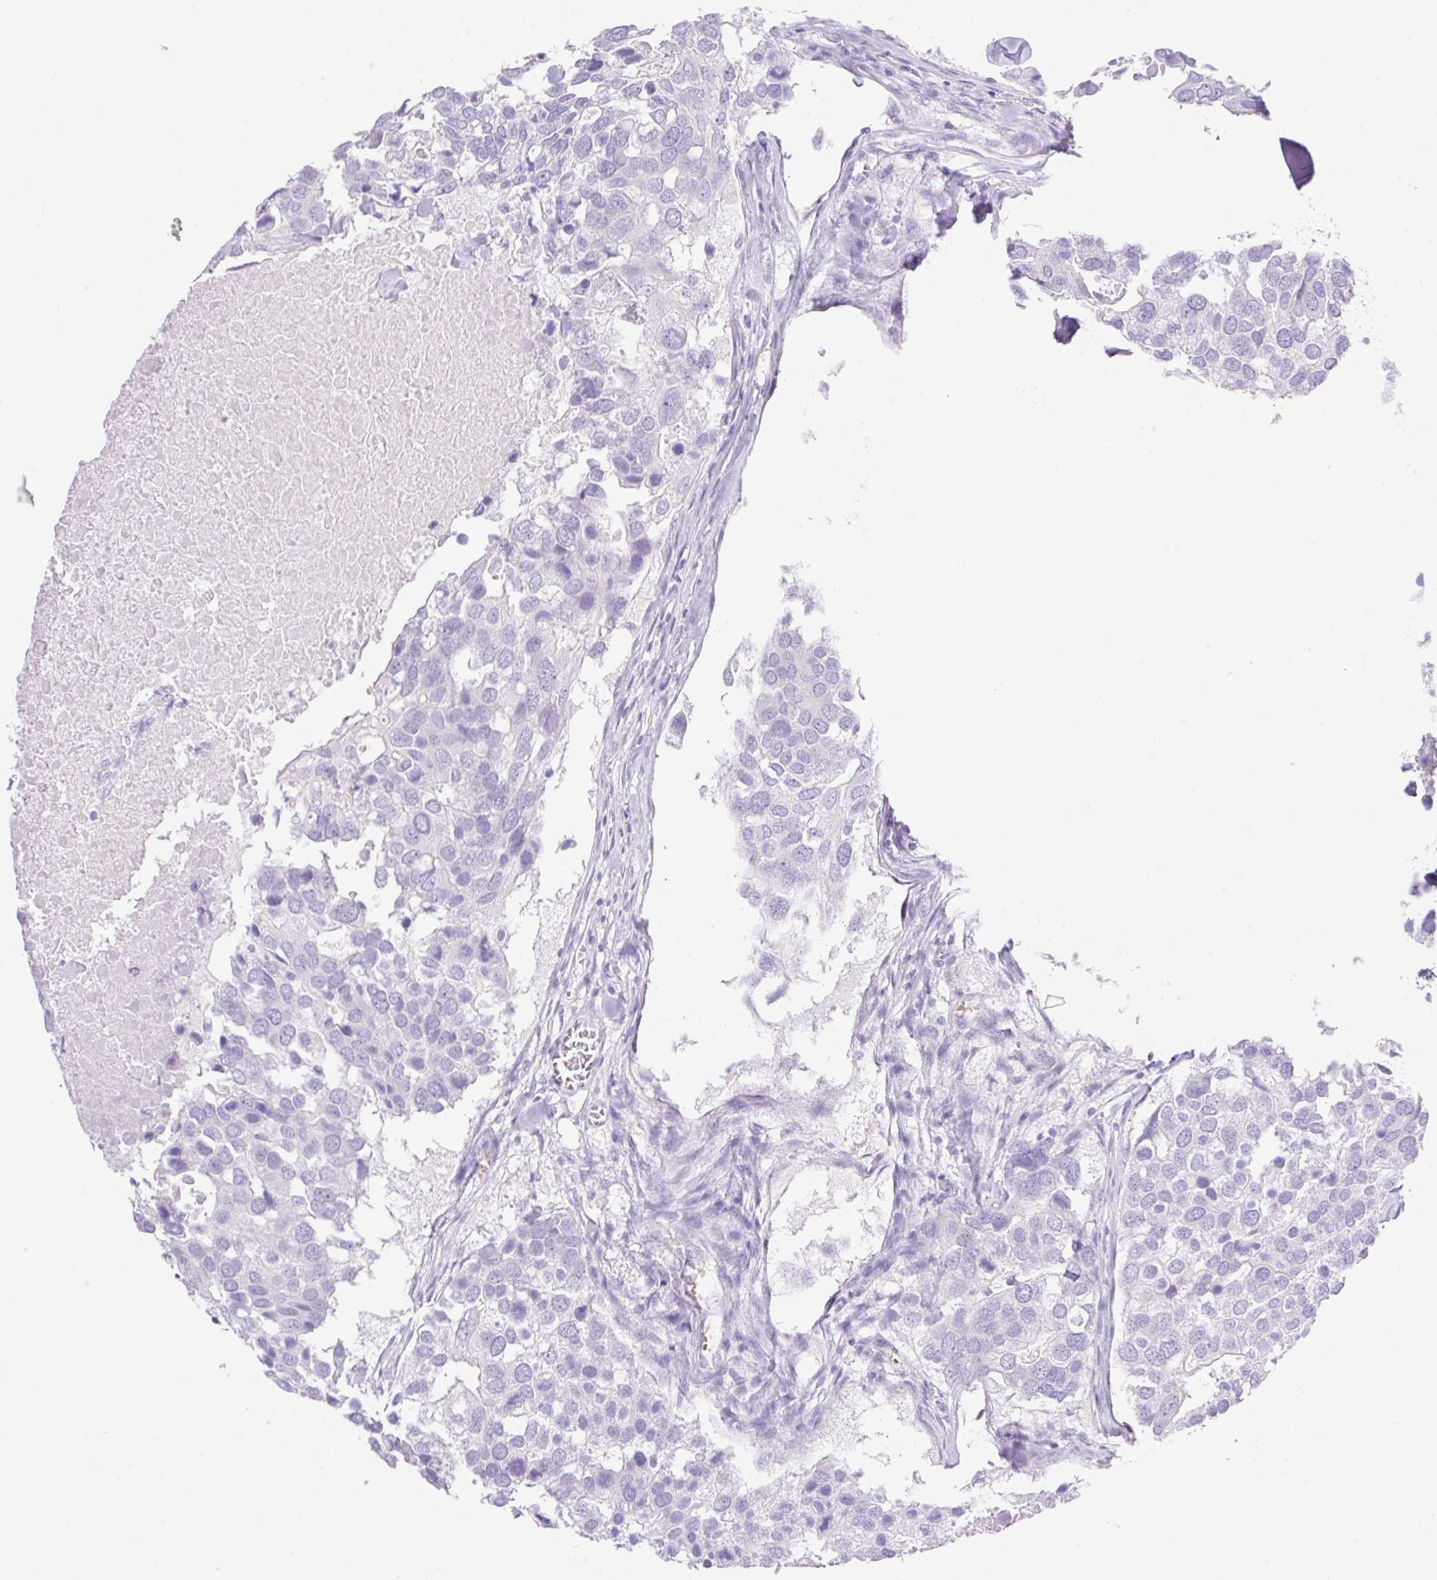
{"staining": {"intensity": "negative", "quantity": "none", "location": "none"}, "tissue": "breast cancer", "cell_type": "Tumor cells", "image_type": "cancer", "snomed": [{"axis": "morphology", "description": "Duct carcinoma"}, {"axis": "topography", "description": "Breast"}], "caption": "Protein analysis of breast intraductal carcinoma demonstrates no significant staining in tumor cells.", "gene": "CDX1", "patient": {"sex": "female", "age": 83}}